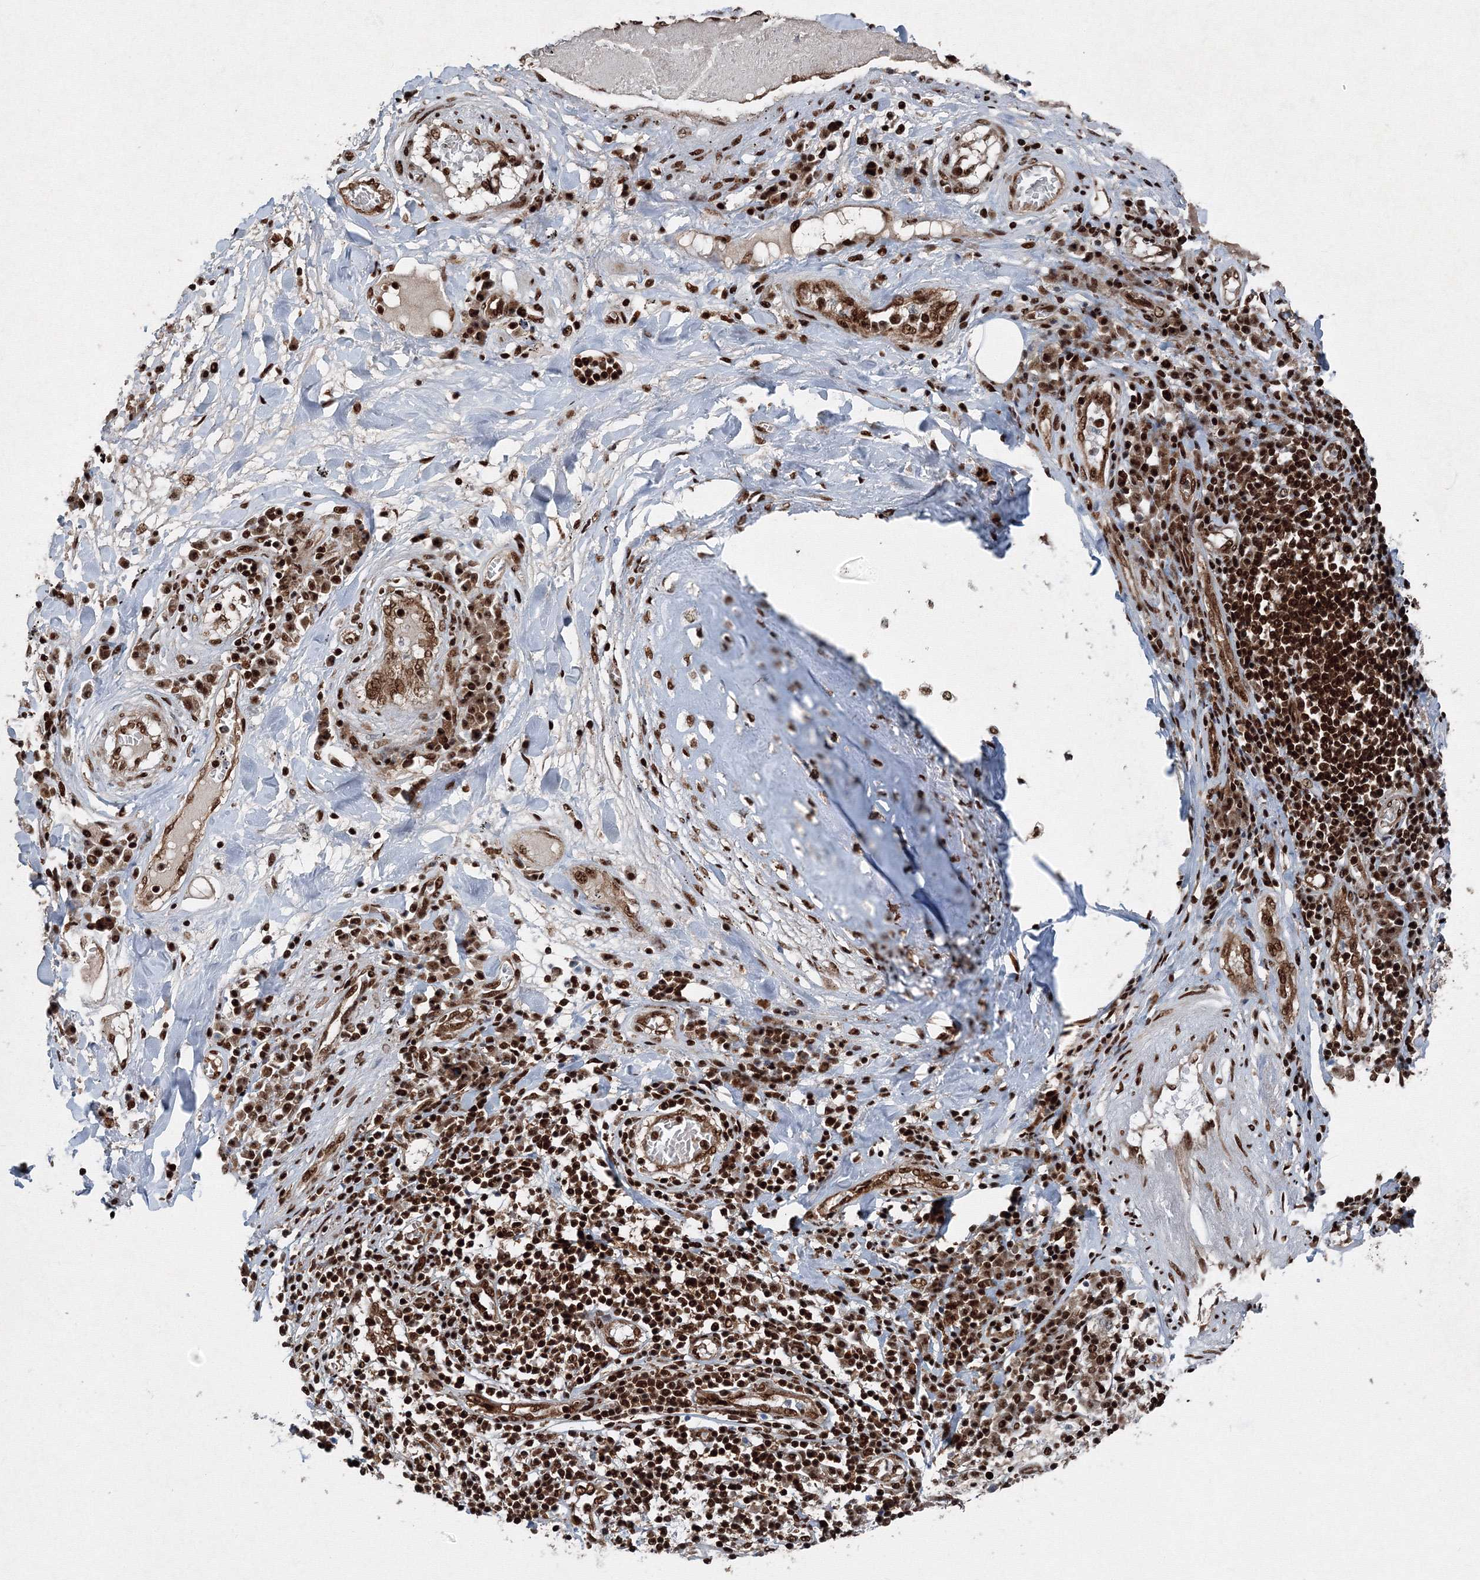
{"staining": {"intensity": "strong", "quantity": ">75%", "location": "nuclear"}, "tissue": "lung cancer", "cell_type": "Tumor cells", "image_type": "cancer", "snomed": [{"axis": "morphology", "description": "Squamous cell carcinoma, NOS"}, {"axis": "topography", "description": "Lung"}], "caption": "Squamous cell carcinoma (lung) stained for a protein displays strong nuclear positivity in tumor cells.", "gene": "SNRPC", "patient": {"sex": "male", "age": 65}}